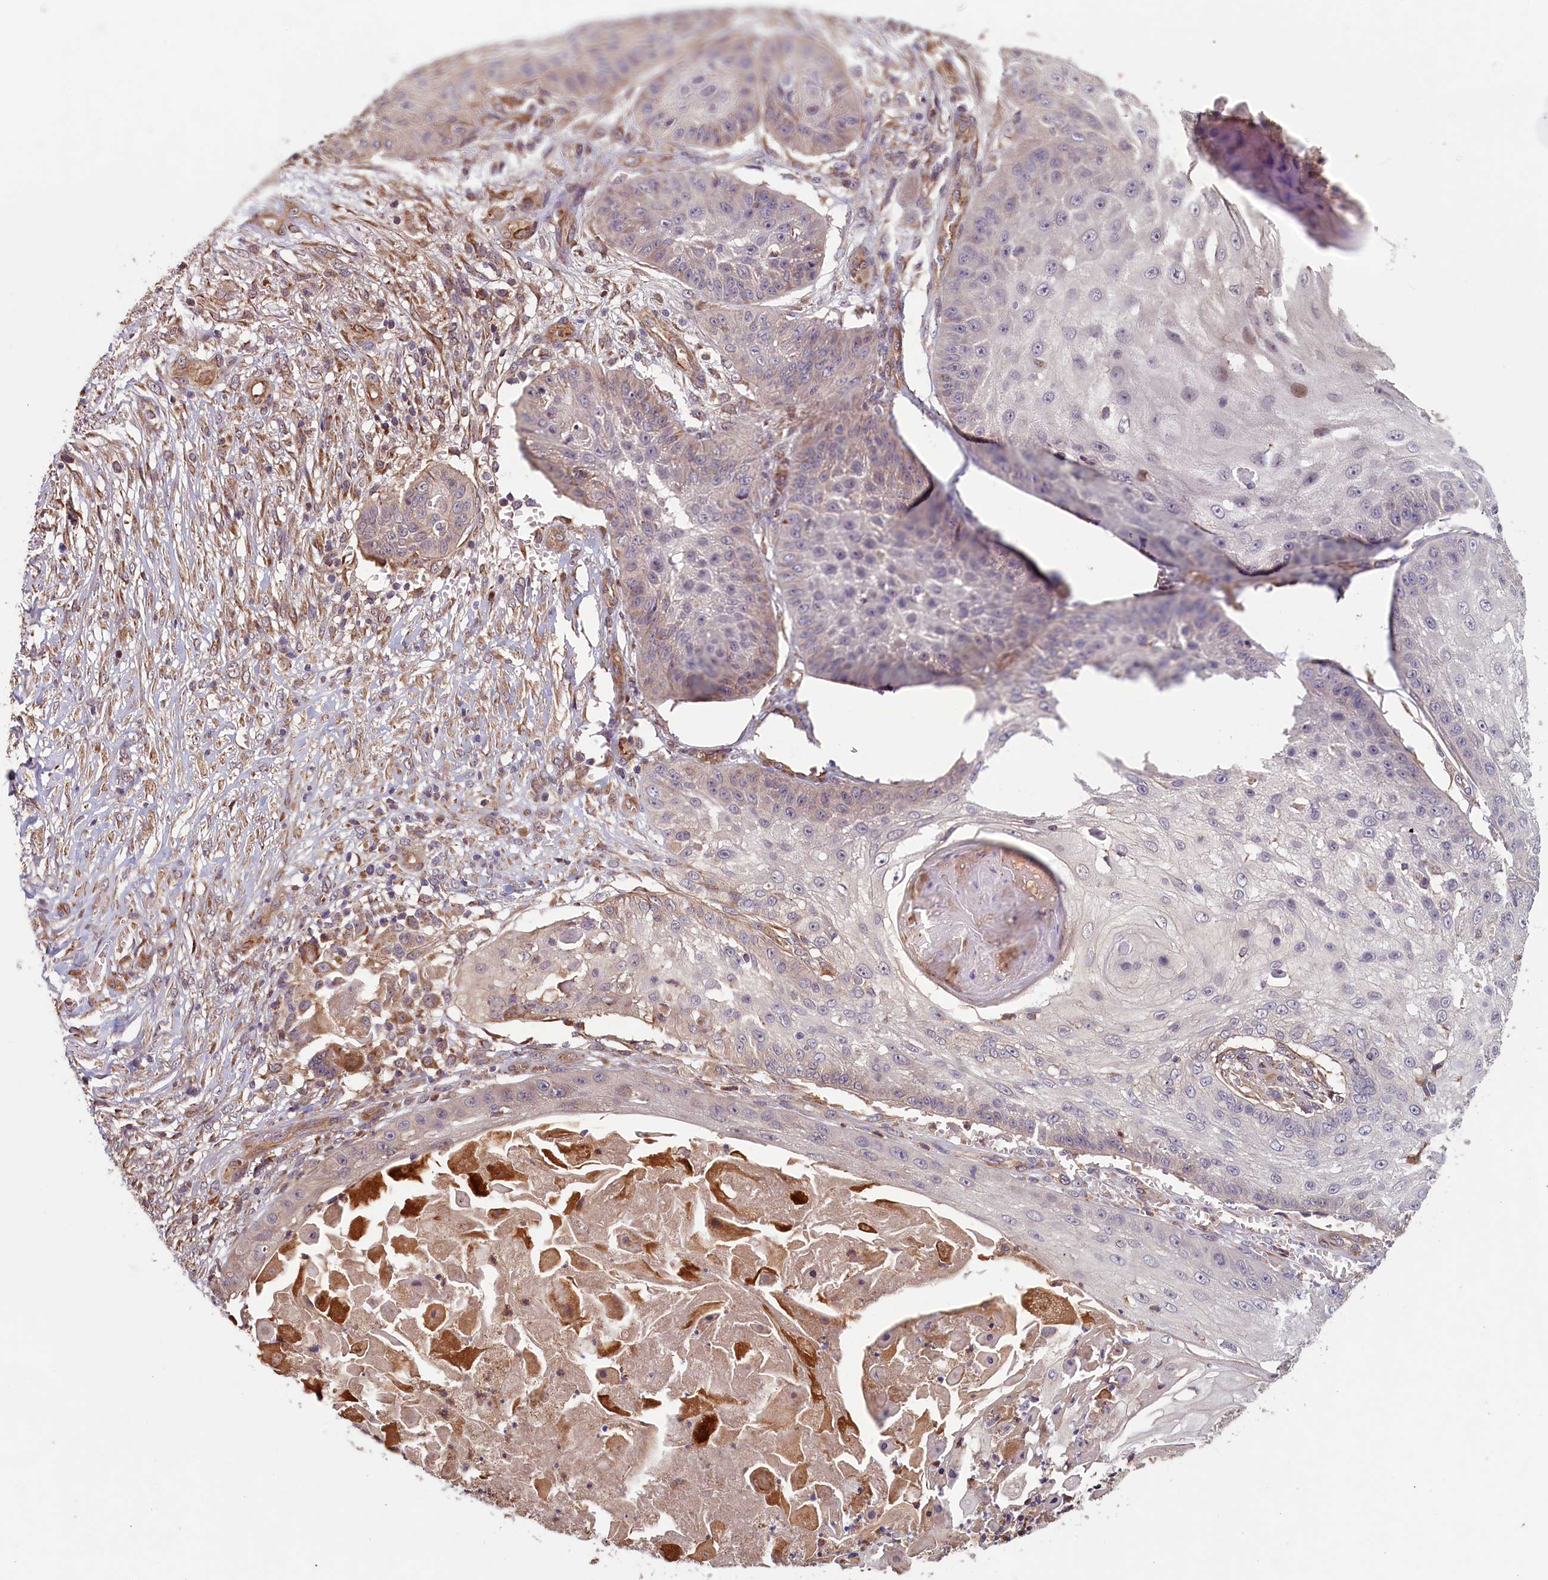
{"staining": {"intensity": "weak", "quantity": "<25%", "location": "cytoplasmic/membranous"}, "tissue": "skin cancer", "cell_type": "Tumor cells", "image_type": "cancer", "snomed": [{"axis": "morphology", "description": "Squamous cell carcinoma, NOS"}, {"axis": "topography", "description": "Skin"}], "caption": "Immunohistochemical staining of human skin cancer demonstrates no significant staining in tumor cells. Brightfield microscopy of immunohistochemistry (IHC) stained with DAB (brown) and hematoxylin (blue), captured at high magnification.", "gene": "ACSBG1", "patient": {"sex": "male", "age": 70}}